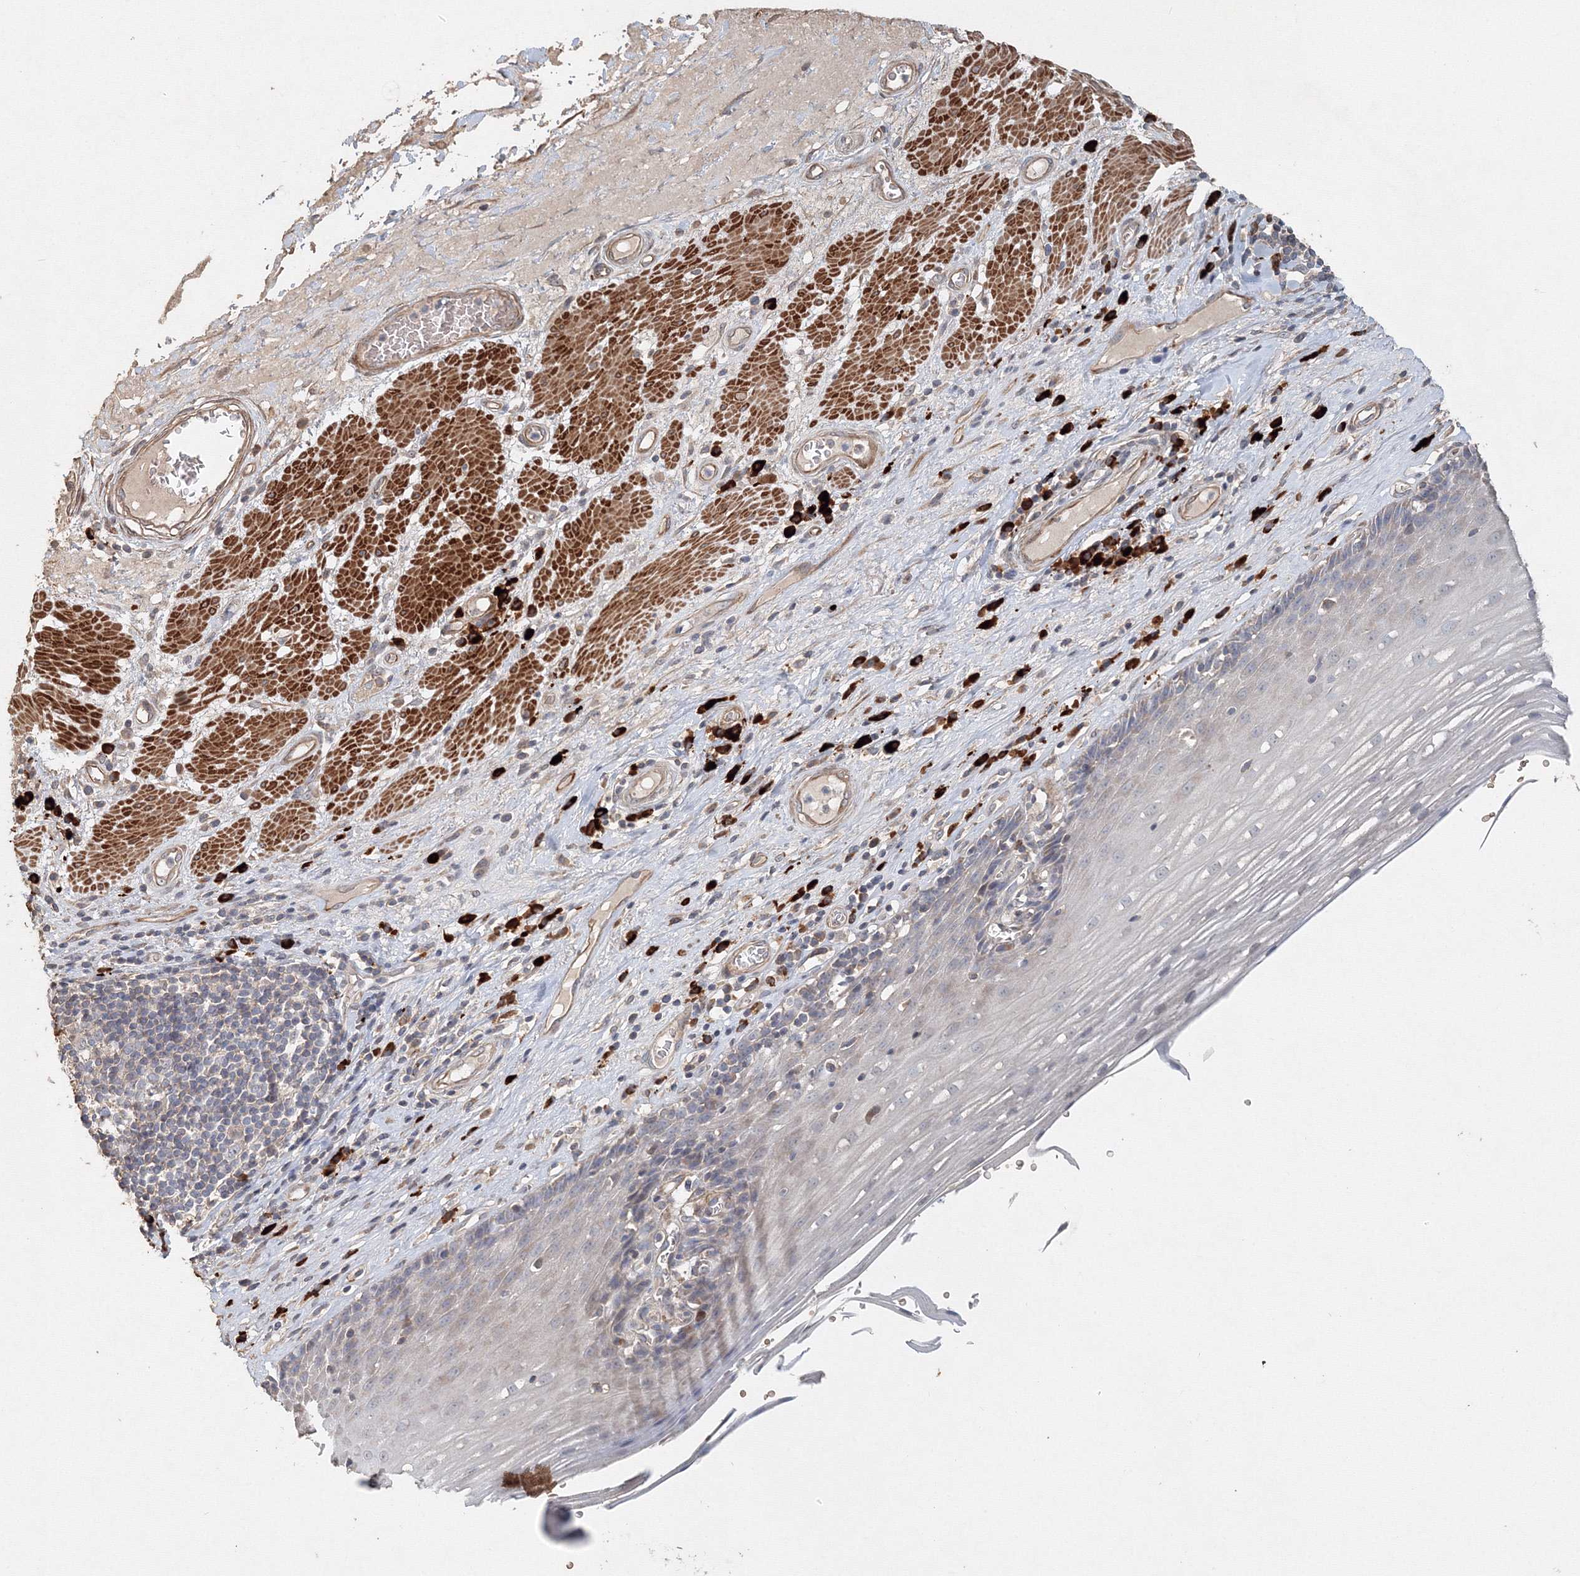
{"staining": {"intensity": "negative", "quantity": "none", "location": "none"}, "tissue": "esophagus", "cell_type": "Squamous epithelial cells", "image_type": "normal", "snomed": [{"axis": "morphology", "description": "Normal tissue, NOS"}, {"axis": "topography", "description": "Esophagus"}], "caption": "High magnification brightfield microscopy of benign esophagus stained with DAB (brown) and counterstained with hematoxylin (blue): squamous epithelial cells show no significant expression. (Immunohistochemistry, brightfield microscopy, high magnification).", "gene": "NALF2", "patient": {"sex": "male", "age": 62}}